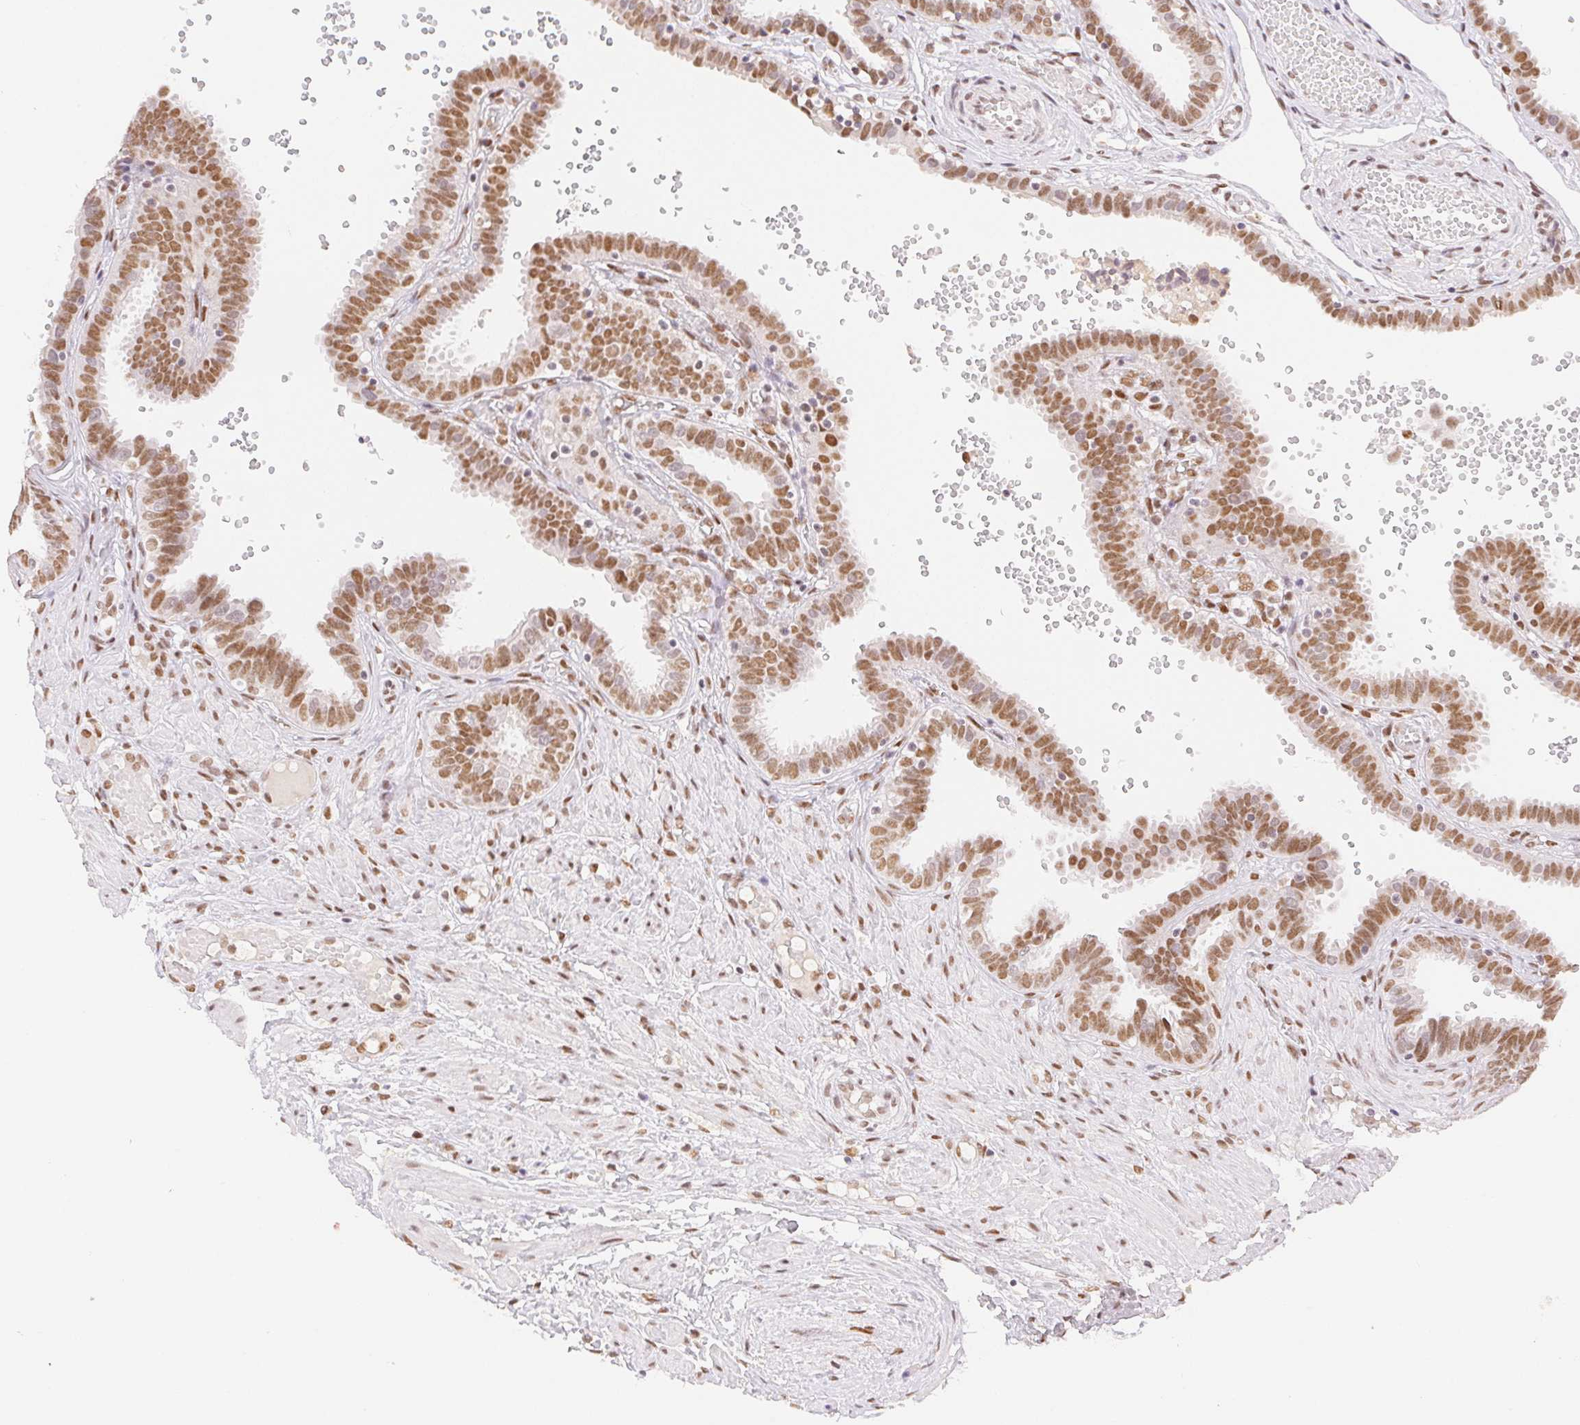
{"staining": {"intensity": "moderate", "quantity": ">75%", "location": "nuclear"}, "tissue": "fallopian tube", "cell_type": "Glandular cells", "image_type": "normal", "snomed": [{"axis": "morphology", "description": "Normal tissue, NOS"}, {"axis": "topography", "description": "Fallopian tube"}], "caption": "Fallopian tube stained with immunohistochemistry reveals moderate nuclear positivity in approximately >75% of glandular cells.", "gene": "H2AZ1", "patient": {"sex": "female", "age": 37}}